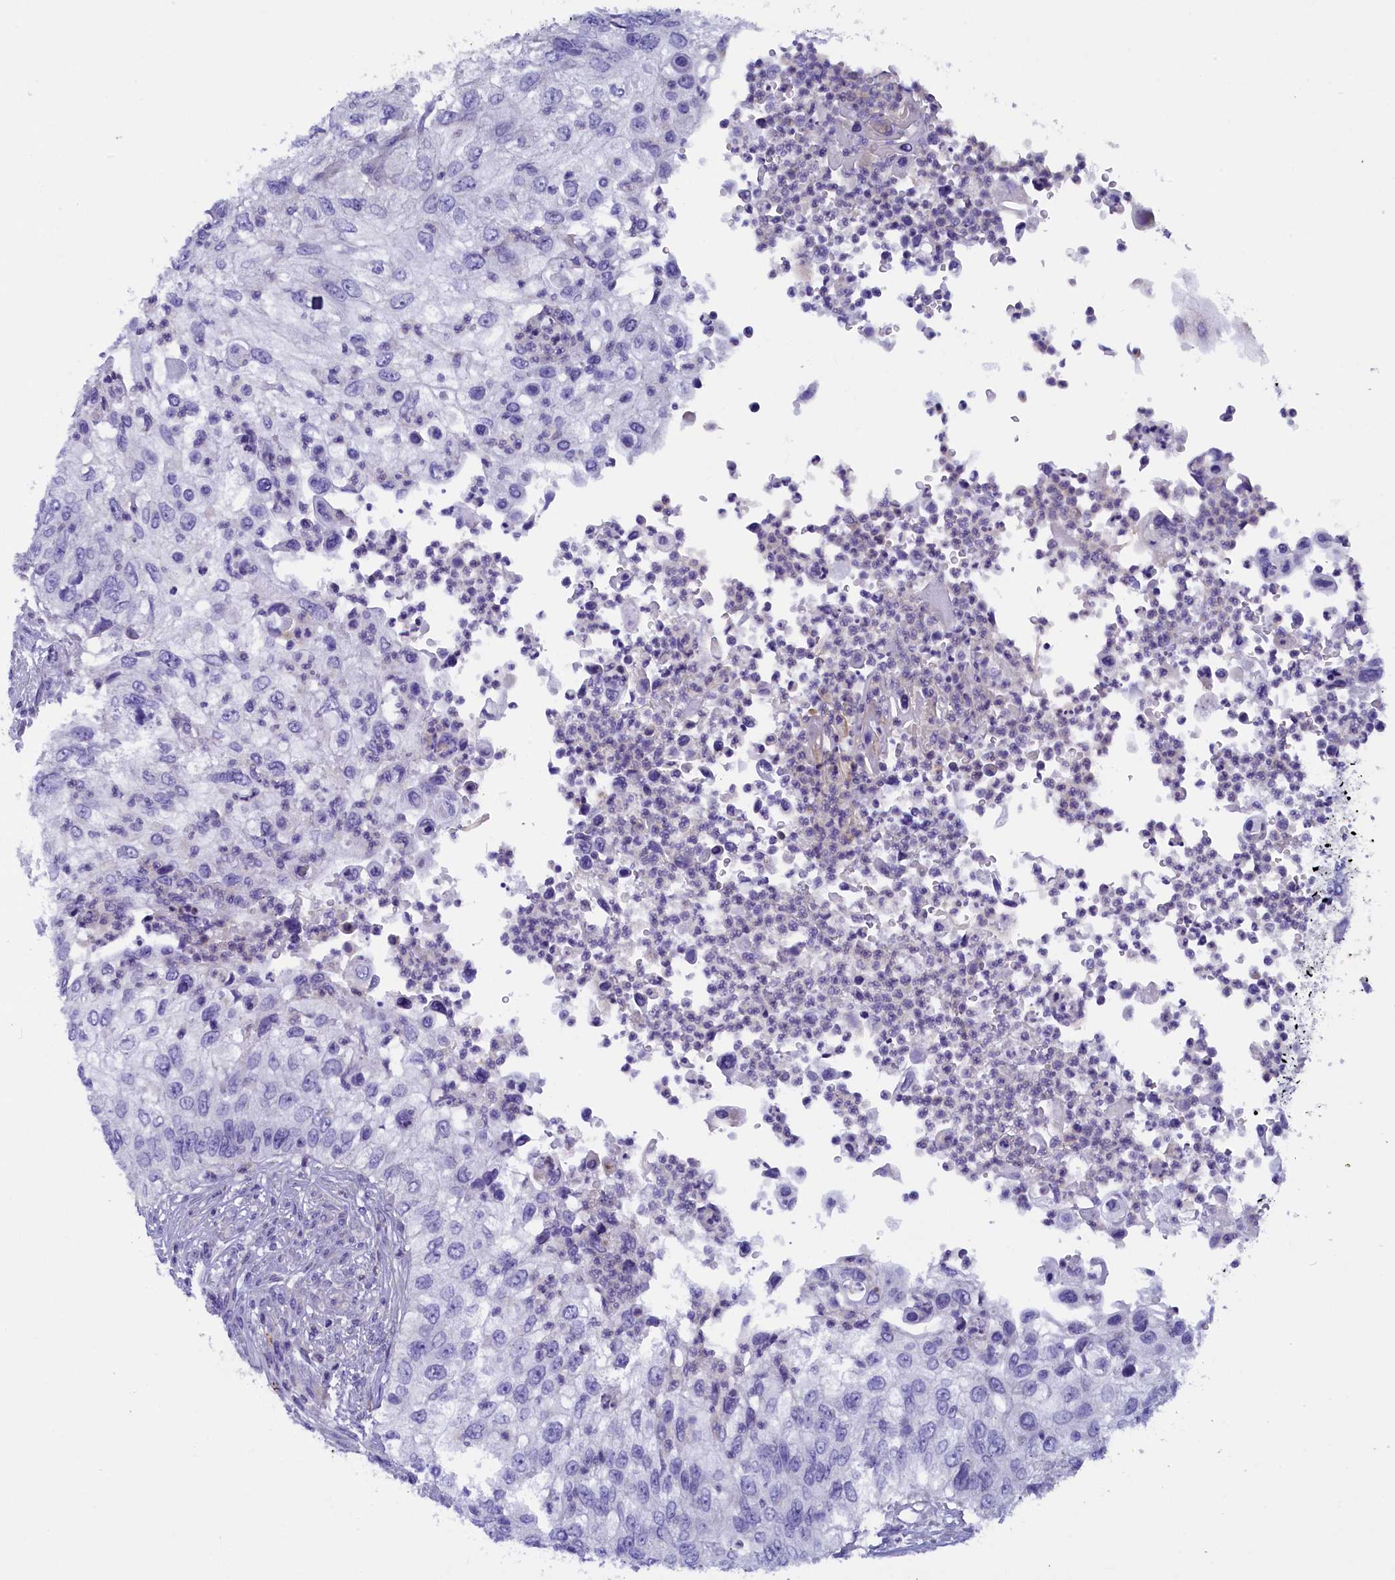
{"staining": {"intensity": "negative", "quantity": "none", "location": "none"}, "tissue": "urothelial cancer", "cell_type": "Tumor cells", "image_type": "cancer", "snomed": [{"axis": "morphology", "description": "Urothelial carcinoma, High grade"}, {"axis": "topography", "description": "Urinary bladder"}], "caption": "Urothelial carcinoma (high-grade) was stained to show a protein in brown. There is no significant expression in tumor cells.", "gene": "RTTN", "patient": {"sex": "female", "age": 60}}